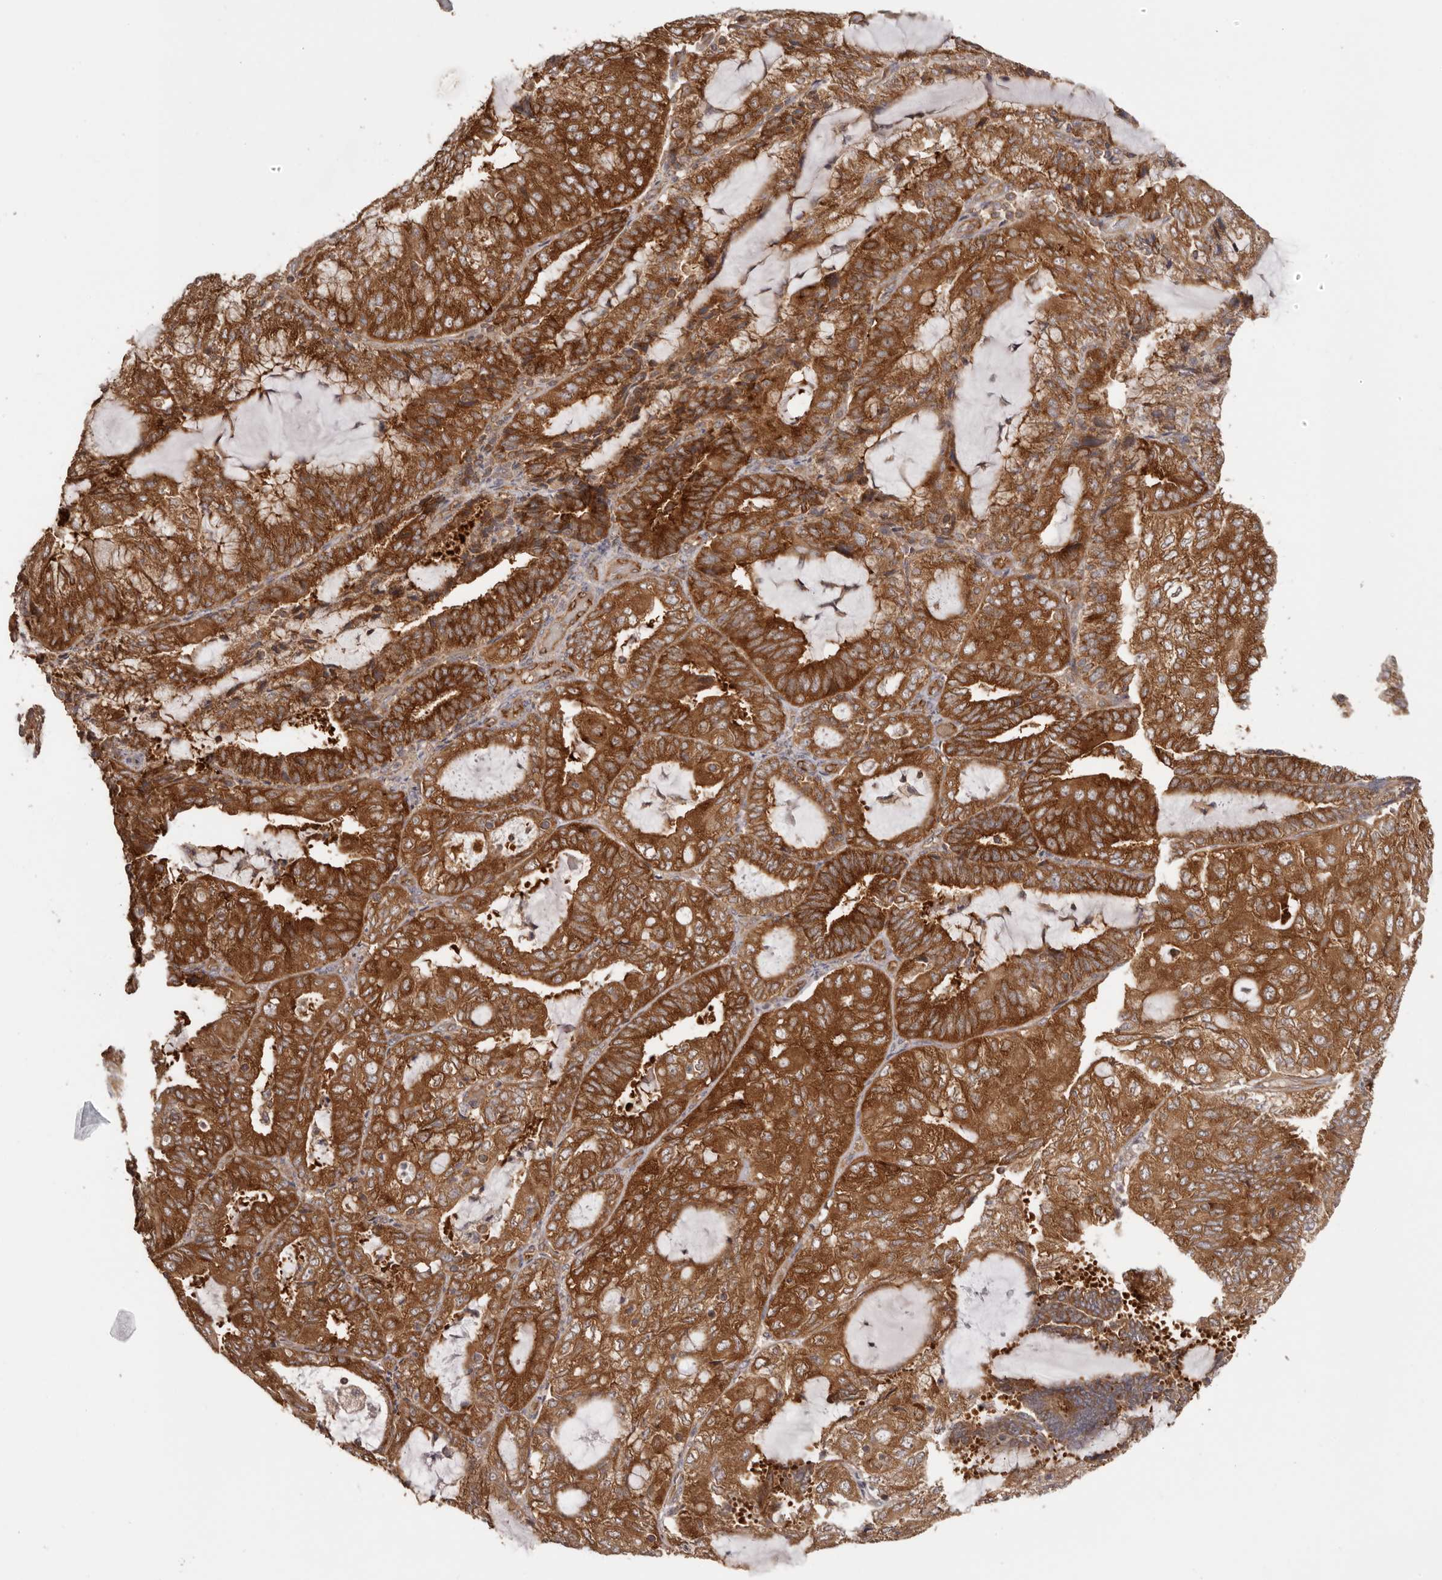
{"staining": {"intensity": "strong", "quantity": ">75%", "location": "cytoplasmic/membranous"}, "tissue": "endometrial cancer", "cell_type": "Tumor cells", "image_type": "cancer", "snomed": [{"axis": "morphology", "description": "Adenocarcinoma, NOS"}, {"axis": "topography", "description": "Endometrium"}], "caption": "An IHC micrograph of neoplastic tissue is shown. Protein staining in brown shows strong cytoplasmic/membranous positivity in endometrial adenocarcinoma within tumor cells.", "gene": "EEF1E1", "patient": {"sex": "female", "age": 81}}